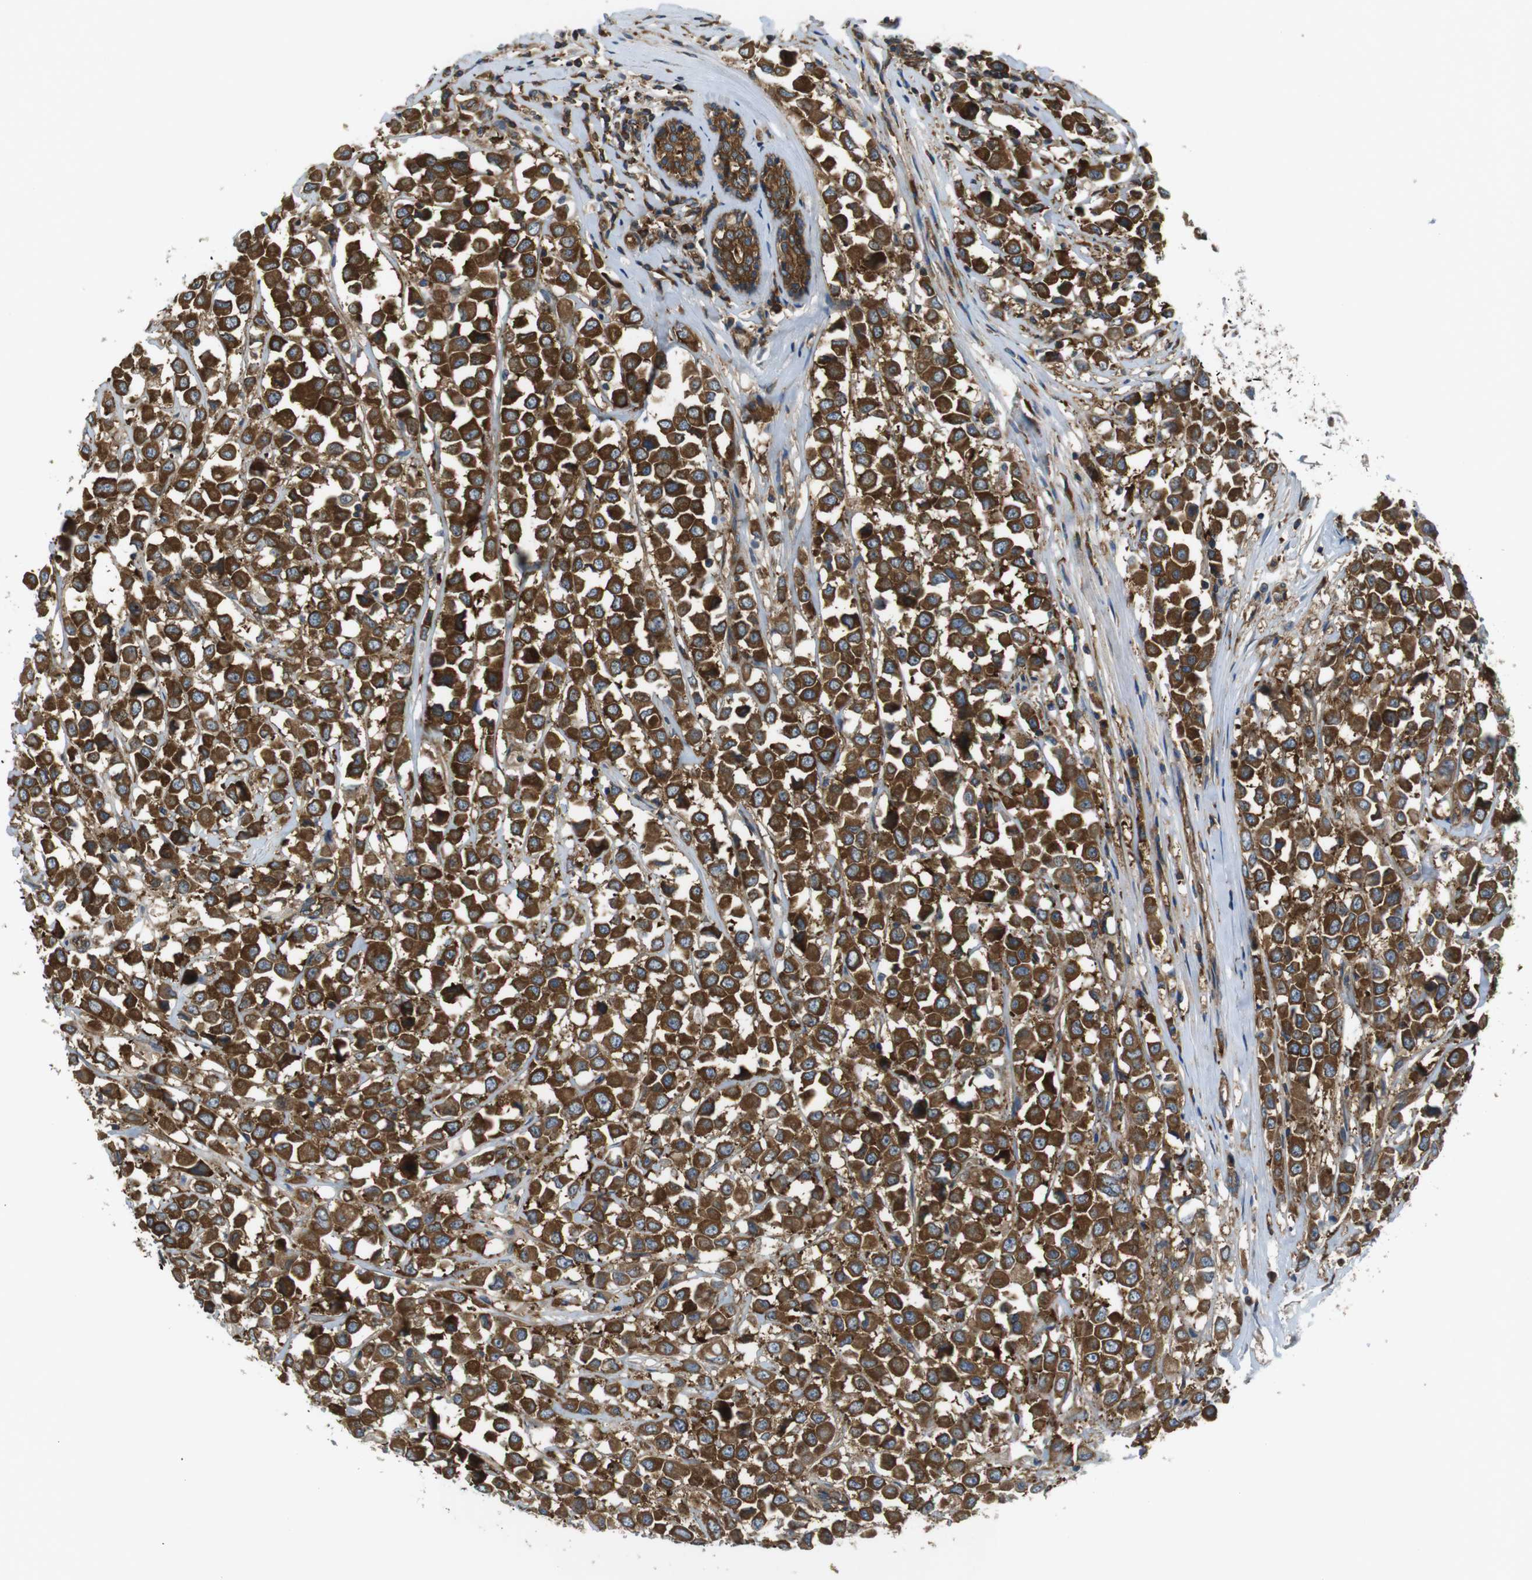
{"staining": {"intensity": "strong", "quantity": ">75%", "location": "cytoplasmic/membranous"}, "tissue": "breast cancer", "cell_type": "Tumor cells", "image_type": "cancer", "snomed": [{"axis": "morphology", "description": "Duct carcinoma"}, {"axis": "topography", "description": "Breast"}], "caption": "Immunohistochemical staining of human breast cancer (invasive ductal carcinoma) shows high levels of strong cytoplasmic/membranous protein staining in about >75% of tumor cells. Nuclei are stained in blue.", "gene": "TSC1", "patient": {"sex": "female", "age": 61}}